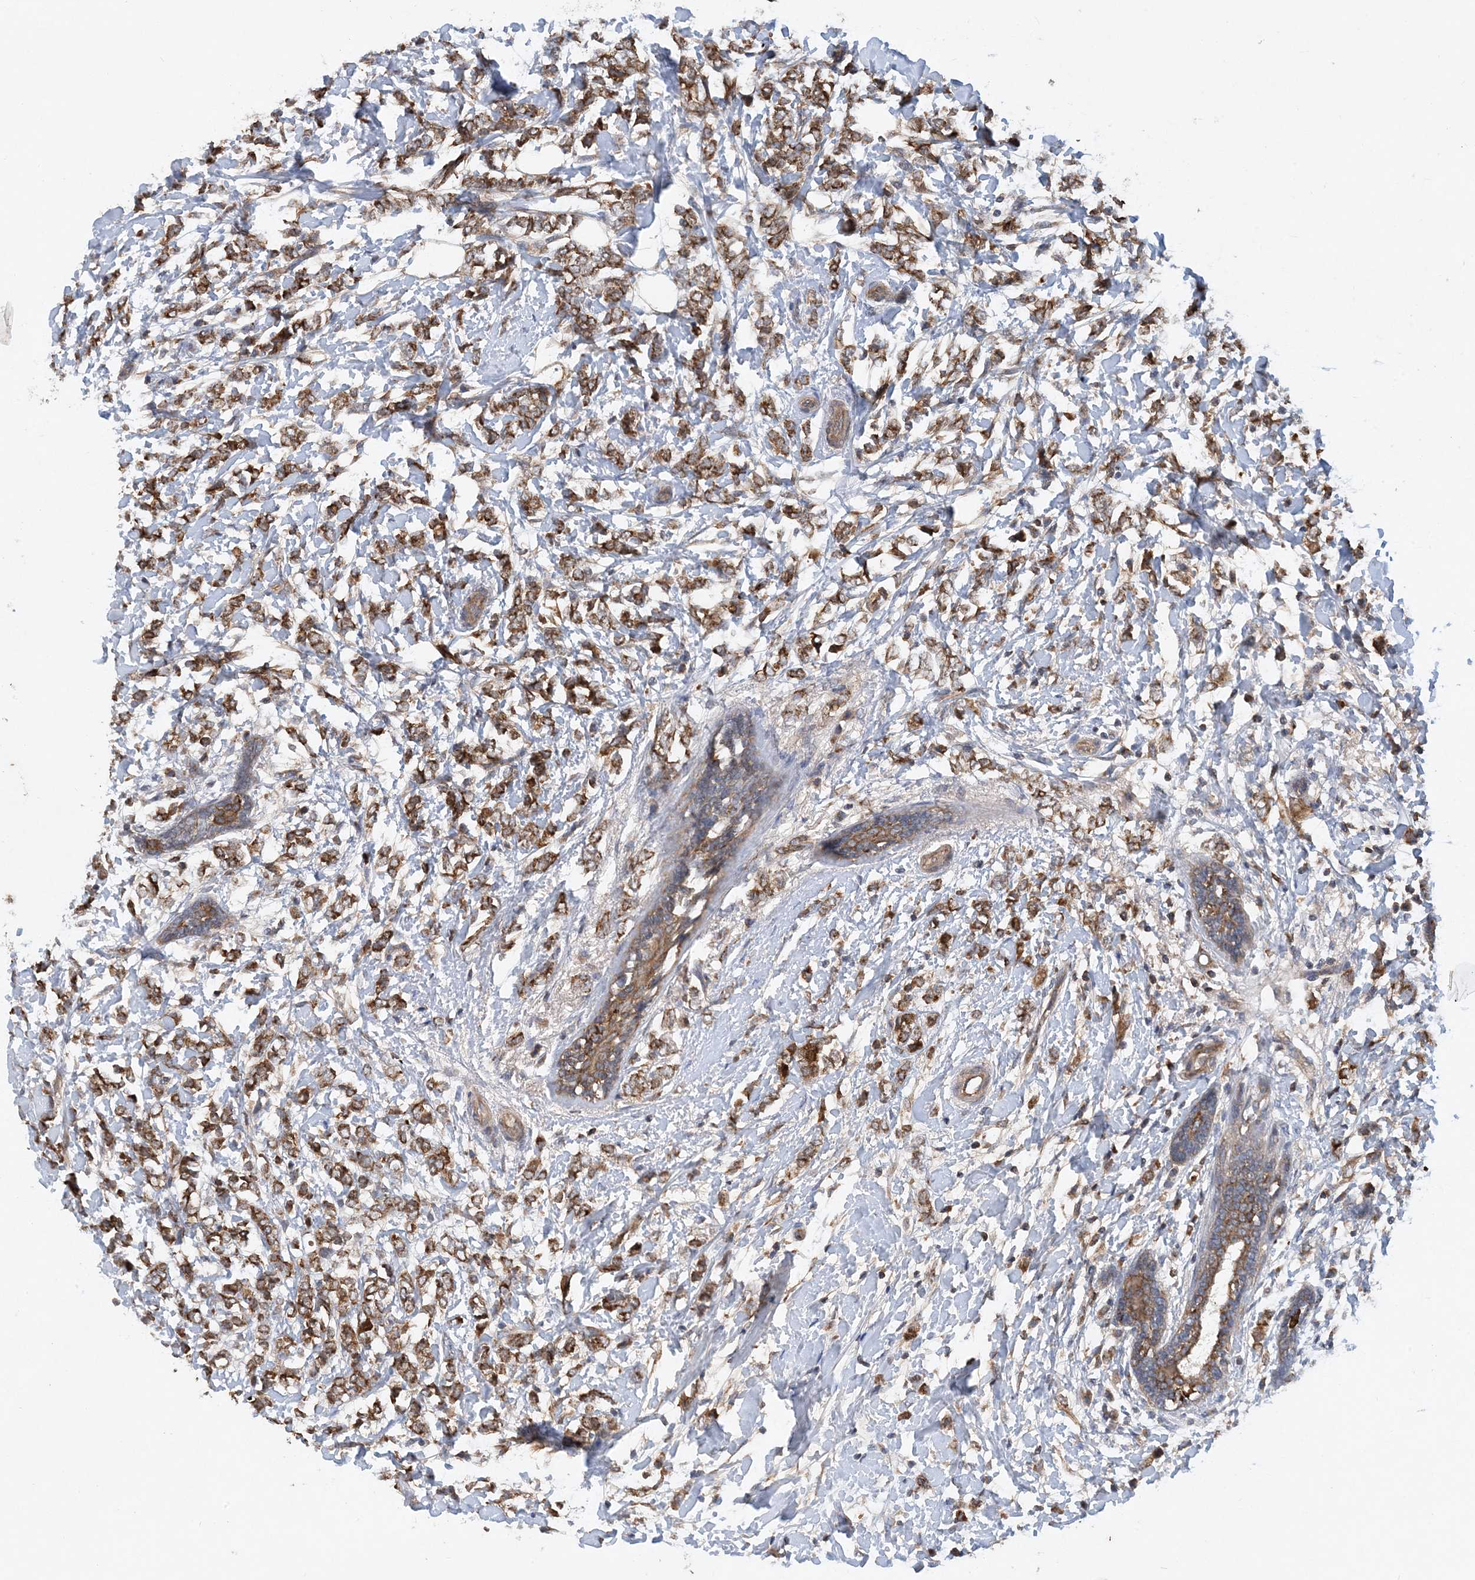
{"staining": {"intensity": "moderate", "quantity": ">75%", "location": "cytoplasmic/membranous"}, "tissue": "breast cancer", "cell_type": "Tumor cells", "image_type": "cancer", "snomed": [{"axis": "morphology", "description": "Normal tissue, NOS"}, {"axis": "morphology", "description": "Lobular carcinoma"}, {"axis": "topography", "description": "Breast"}], "caption": "A histopathology image of human breast cancer stained for a protein exhibits moderate cytoplasmic/membranous brown staining in tumor cells.", "gene": "STK19", "patient": {"sex": "female", "age": 47}}